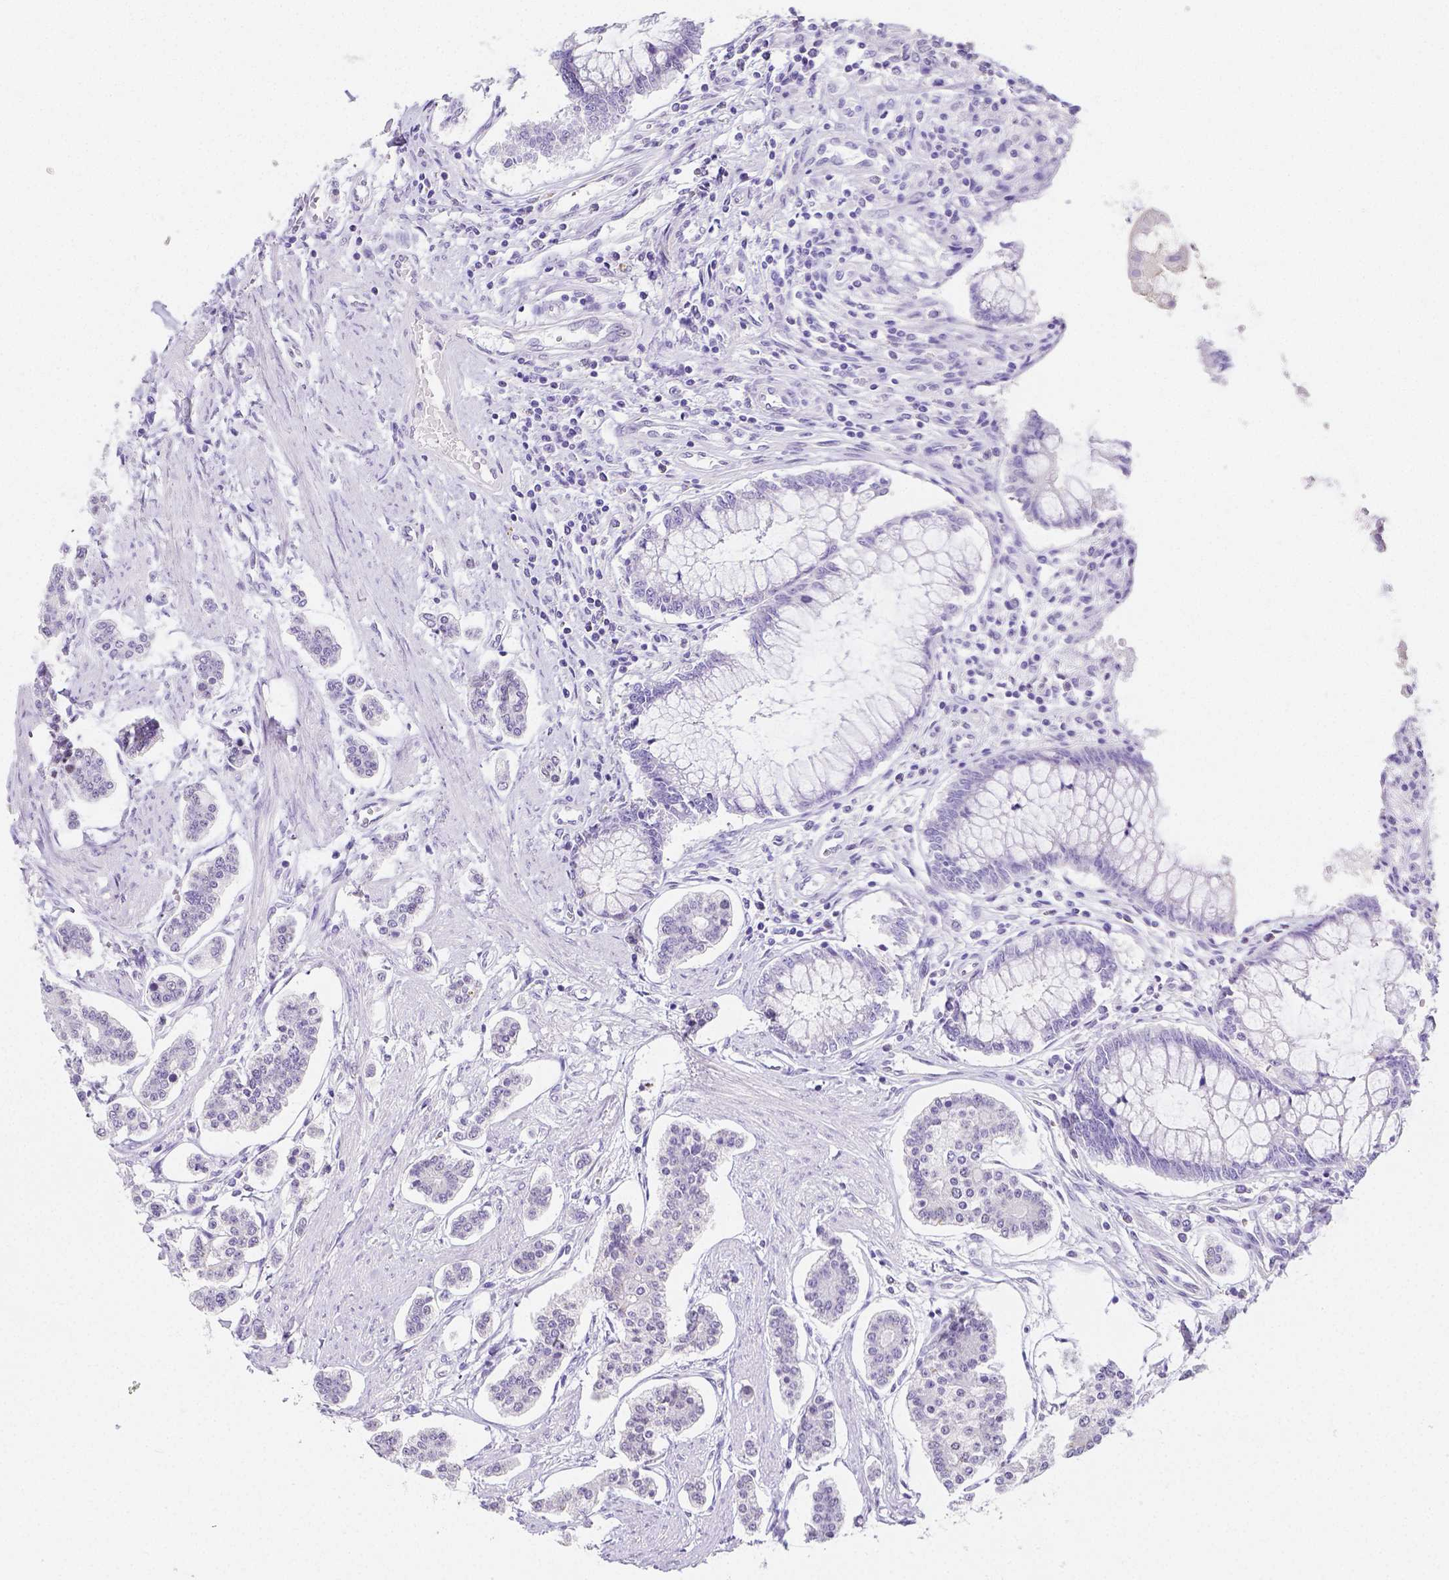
{"staining": {"intensity": "negative", "quantity": "none", "location": "none"}, "tissue": "carcinoid", "cell_type": "Tumor cells", "image_type": "cancer", "snomed": [{"axis": "morphology", "description": "Carcinoid, malignant, NOS"}, {"axis": "topography", "description": "Small intestine"}], "caption": "Immunohistochemical staining of human carcinoid shows no significant positivity in tumor cells.", "gene": "ARHGAP36", "patient": {"sex": "female", "age": 65}}